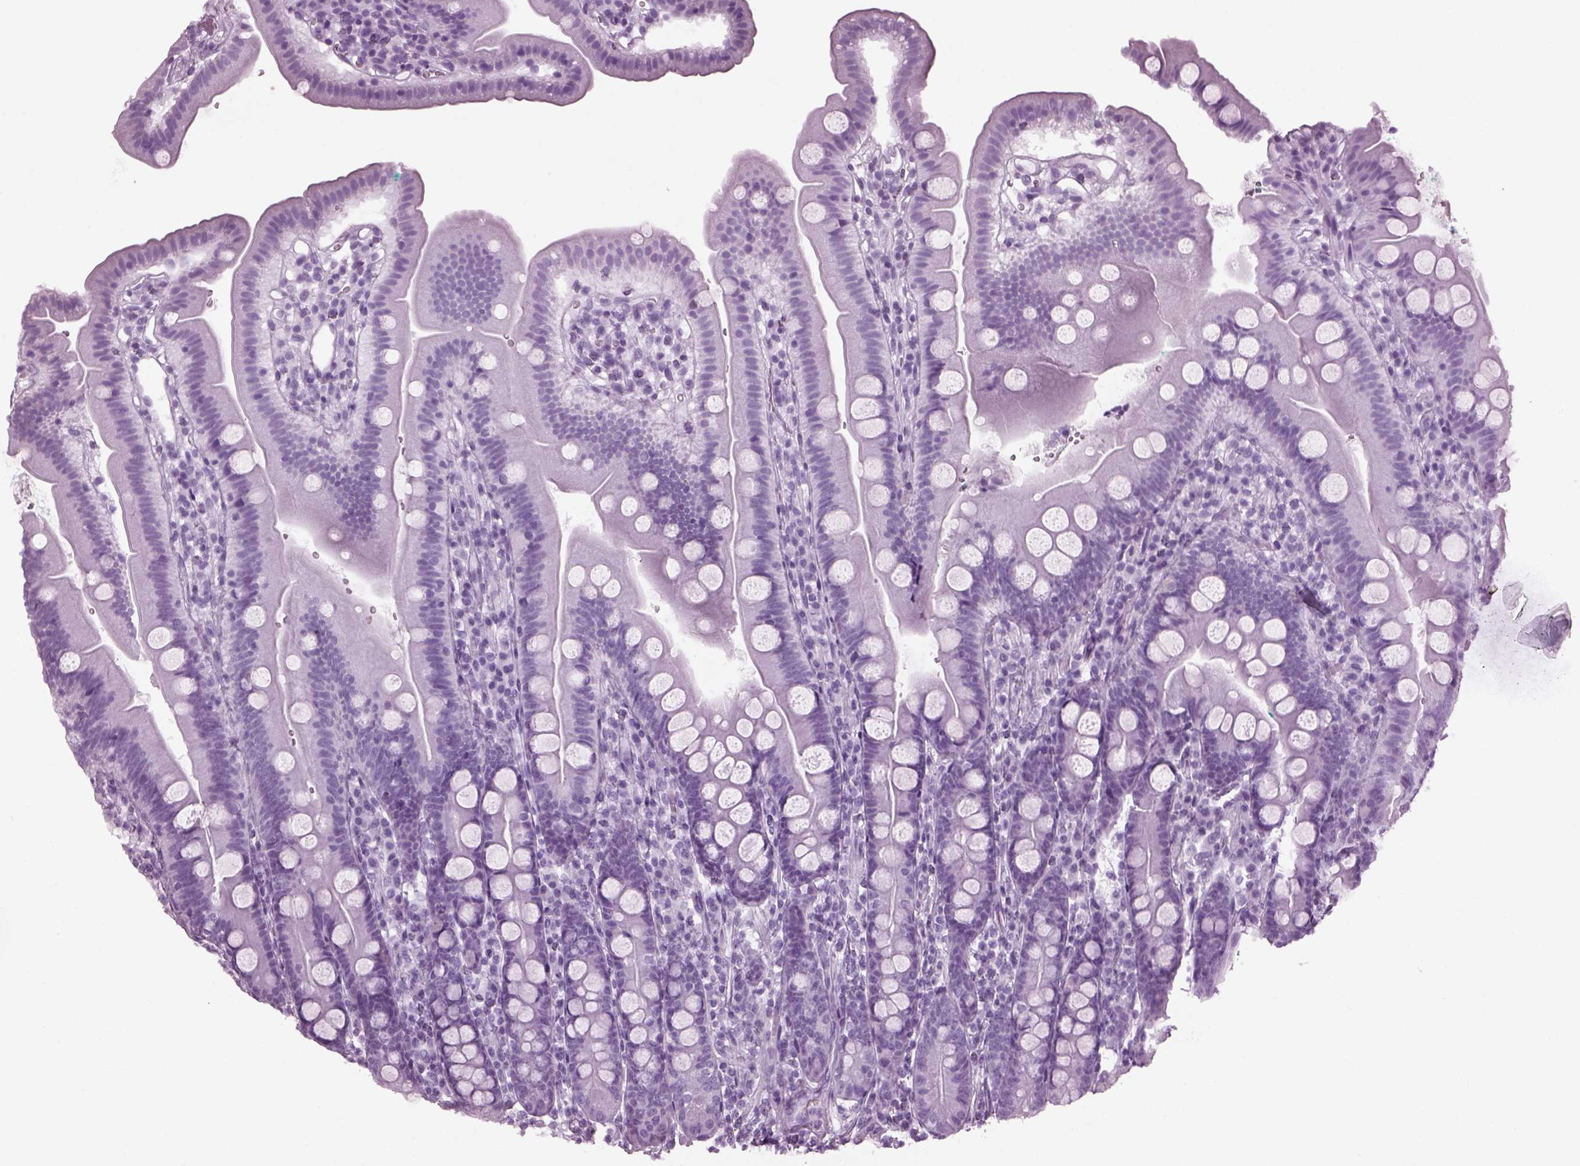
{"staining": {"intensity": "negative", "quantity": "none", "location": "none"}, "tissue": "duodenum", "cell_type": "Glandular cells", "image_type": "normal", "snomed": [{"axis": "morphology", "description": "Normal tissue, NOS"}, {"axis": "topography", "description": "Duodenum"}], "caption": "A high-resolution micrograph shows immunohistochemistry staining of normal duodenum, which exhibits no significant staining in glandular cells. (IHC, brightfield microscopy, high magnification).", "gene": "CABP5", "patient": {"sex": "female", "age": 67}}